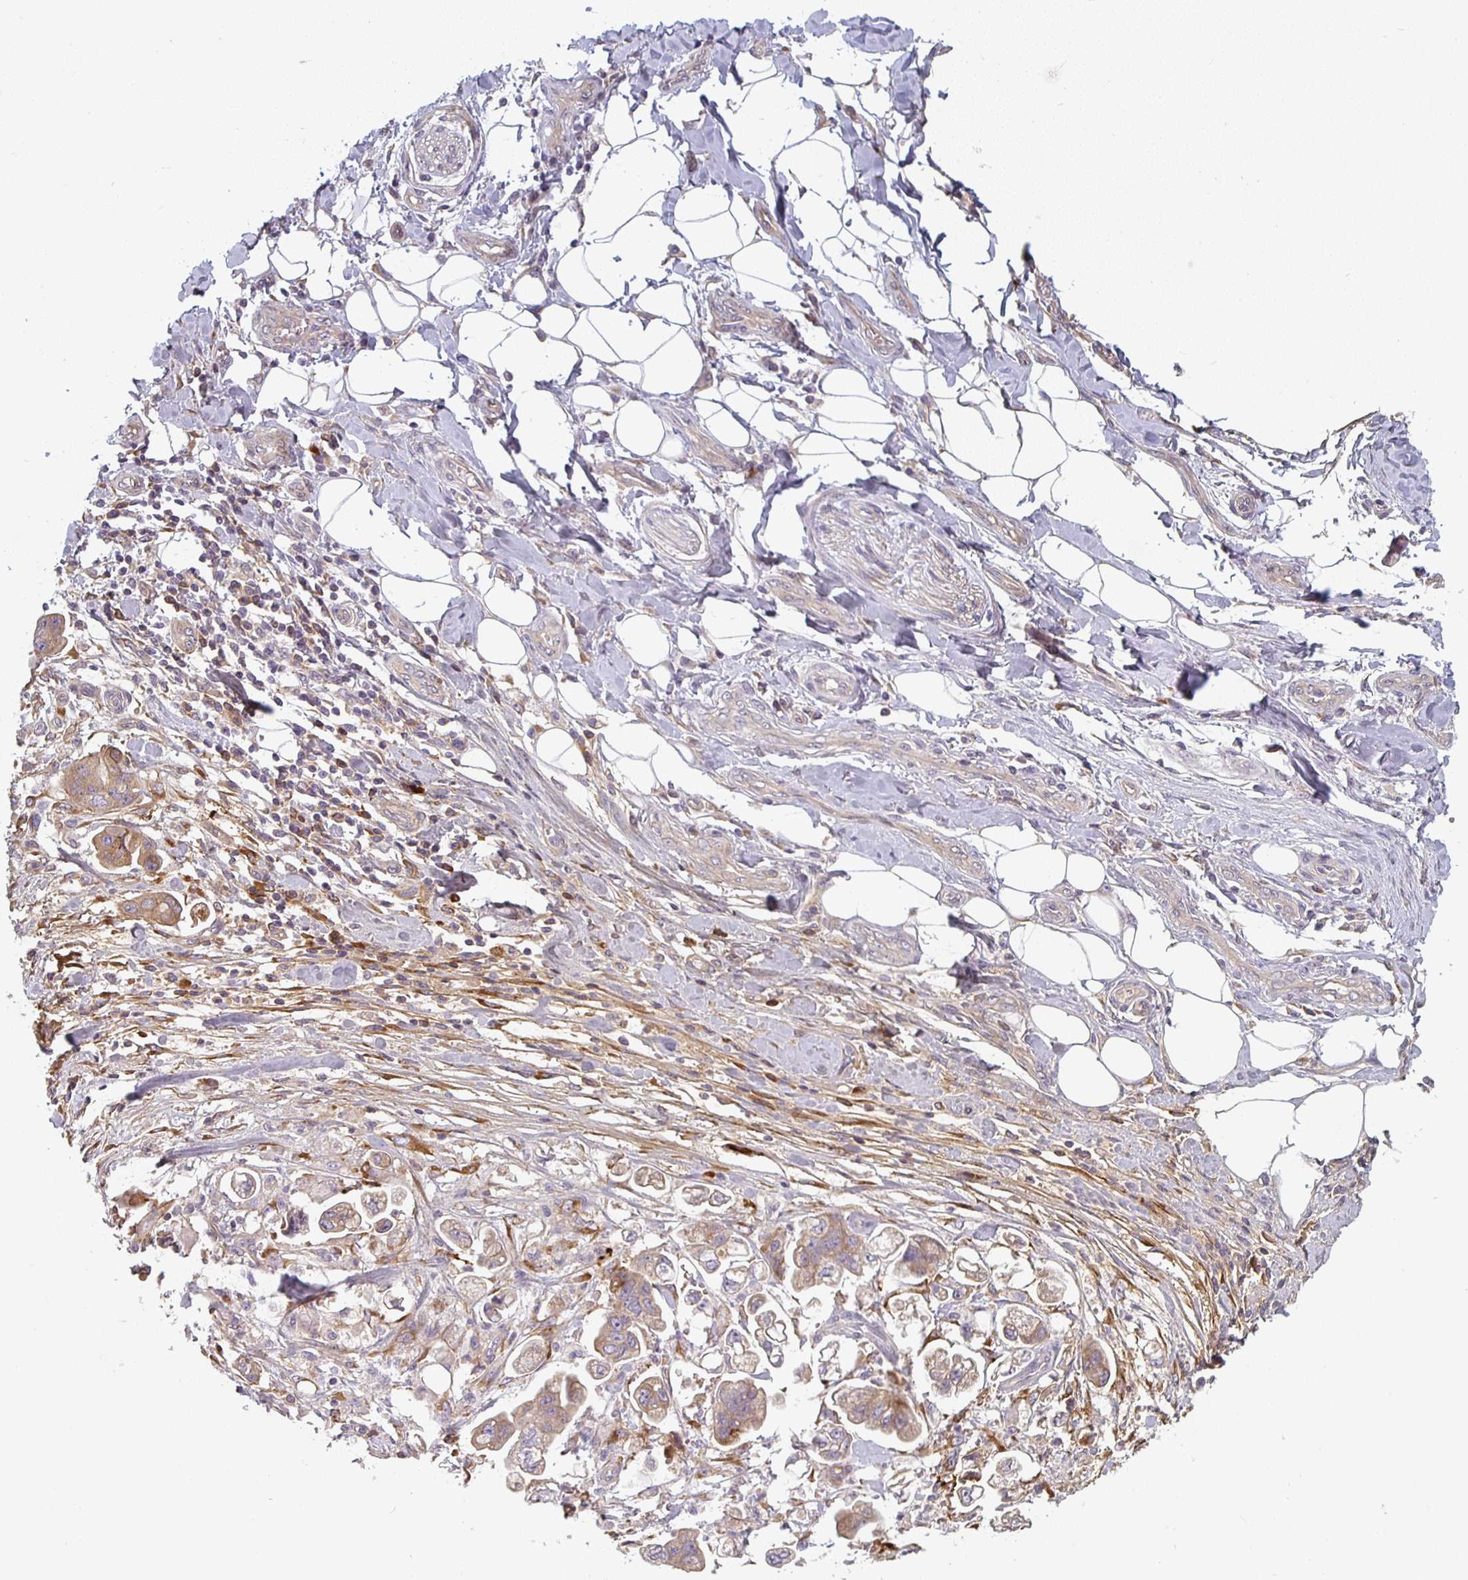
{"staining": {"intensity": "weak", "quantity": ">75%", "location": "cytoplasmic/membranous"}, "tissue": "stomach cancer", "cell_type": "Tumor cells", "image_type": "cancer", "snomed": [{"axis": "morphology", "description": "Adenocarcinoma, NOS"}, {"axis": "topography", "description": "Stomach"}], "caption": "A low amount of weak cytoplasmic/membranous staining is present in approximately >75% of tumor cells in adenocarcinoma (stomach) tissue.", "gene": "CTHRC1", "patient": {"sex": "male", "age": 62}}